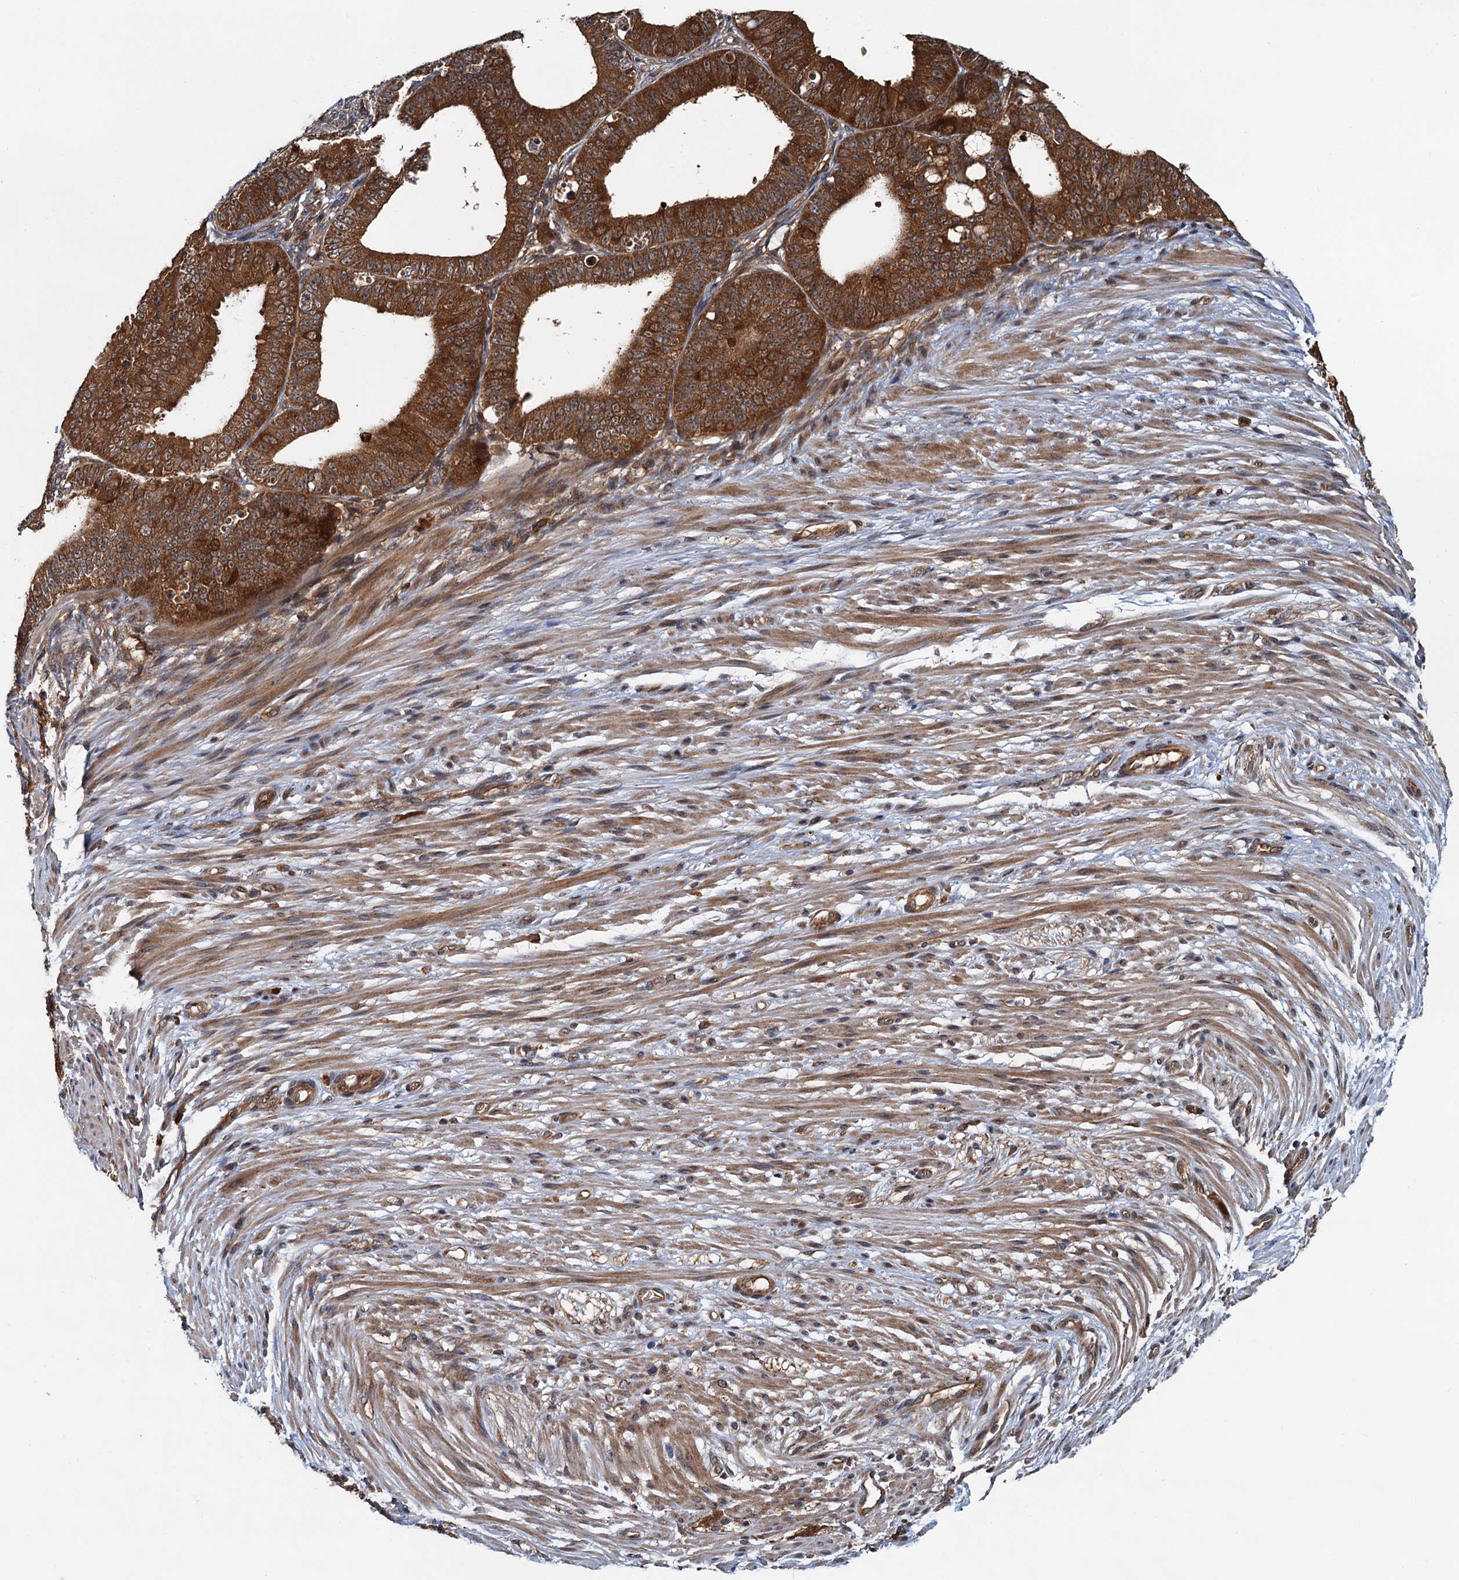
{"staining": {"intensity": "strong", "quantity": ">75%", "location": "cytoplasmic/membranous,nuclear"}, "tissue": "ovarian cancer", "cell_type": "Tumor cells", "image_type": "cancer", "snomed": [{"axis": "morphology", "description": "Carcinoma, endometroid"}, {"axis": "topography", "description": "Appendix"}, {"axis": "topography", "description": "Ovary"}], "caption": "Protein staining displays strong cytoplasmic/membranous and nuclear staining in about >75% of tumor cells in ovarian endometroid carcinoma. (DAB IHC with brightfield microscopy, high magnification).", "gene": "AAGAB", "patient": {"sex": "female", "age": 42}}